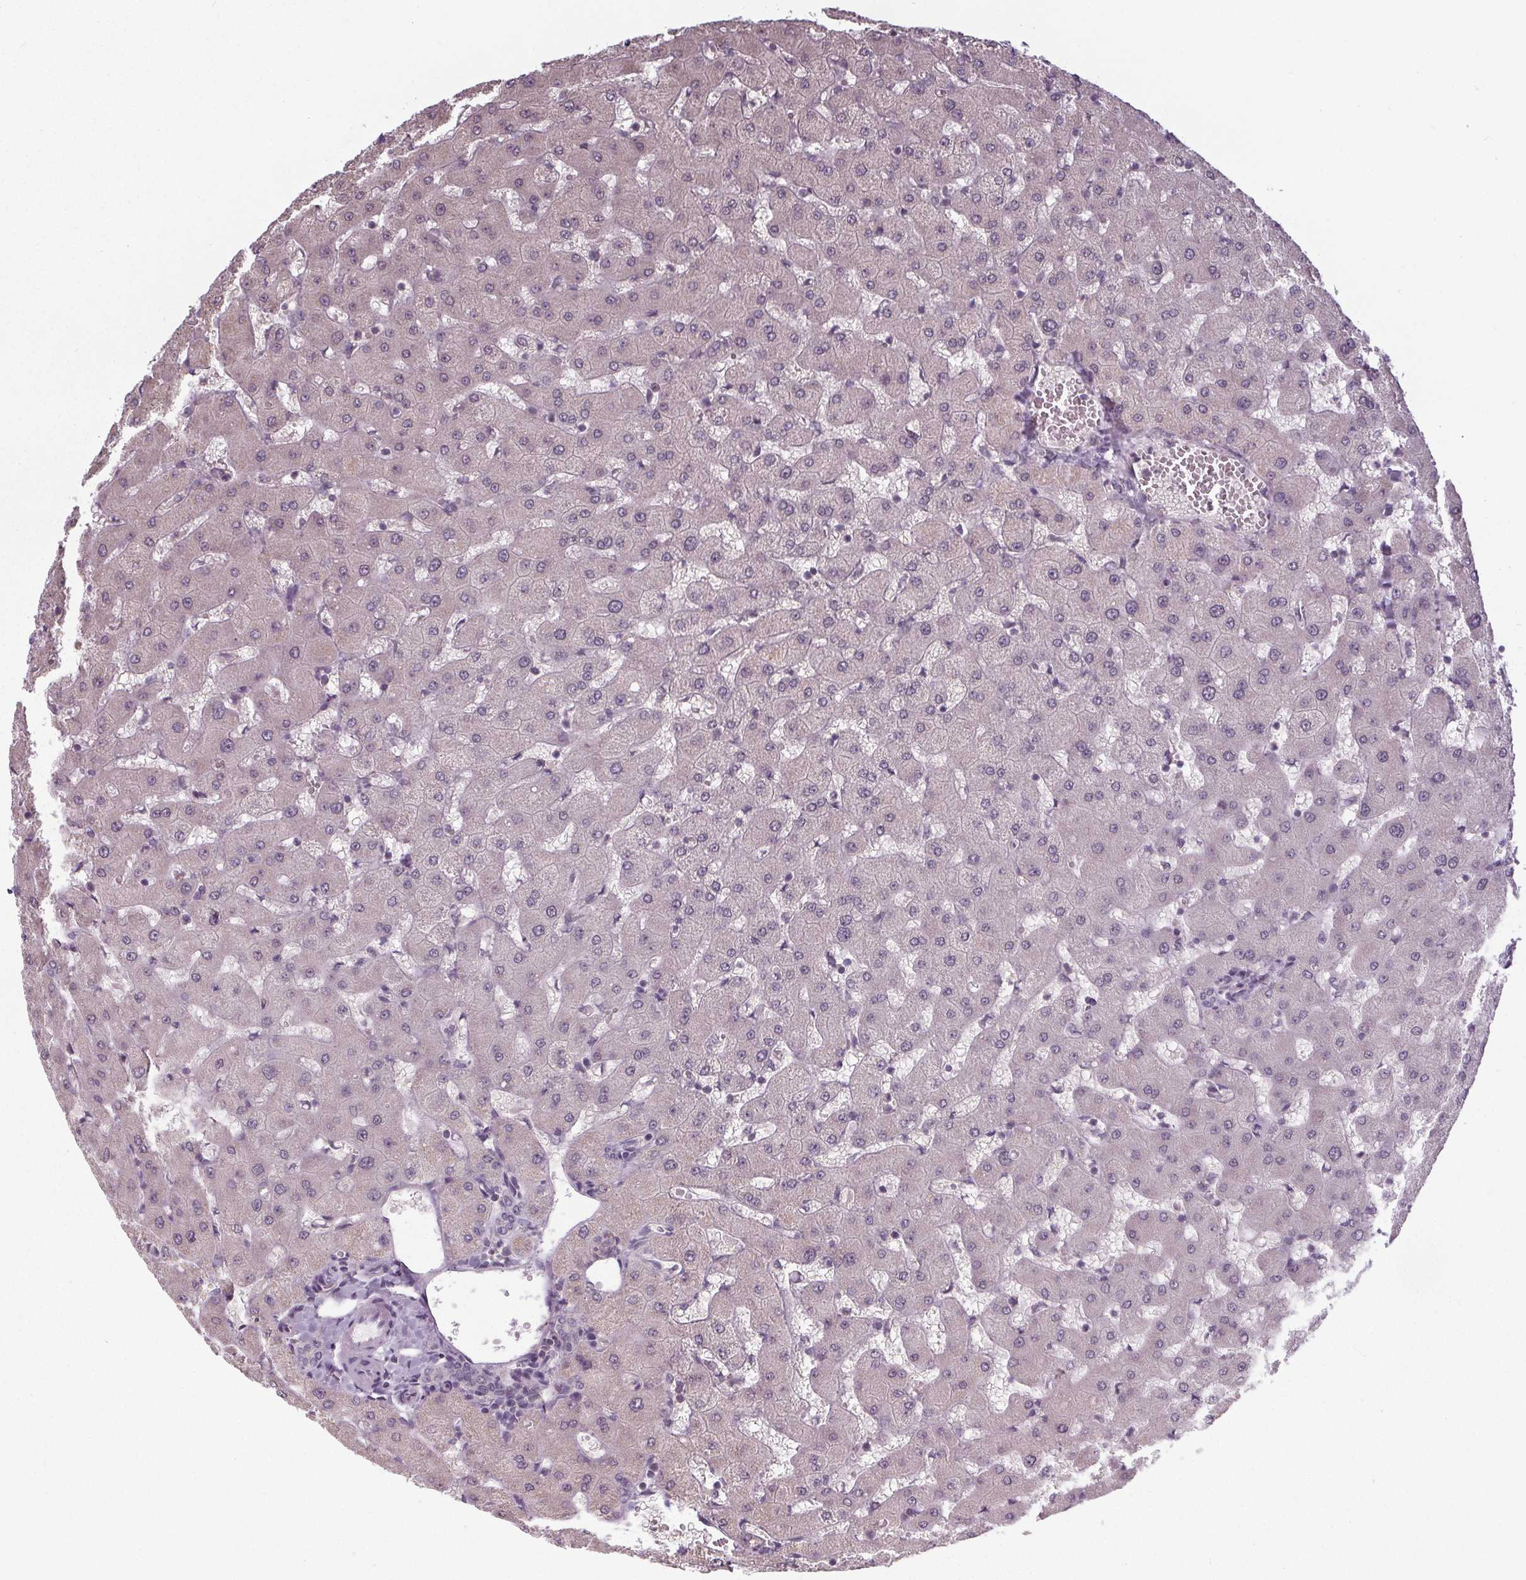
{"staining": {"intensity": "negative", "quantity": "none", "location": "none"}, "tissue": "liver", "cell_type": "Cholangiocytes", "image_type": "normal", "snomed": [{"axis": "morphology", "description": "Normal tissue, NOS"}, {"axis": "topography", "description": "Liver"}], "caption": "DAB immunohistochemical staining of normal liver demonstrates no significant staining in cholangiocytes. (Stains: DAB (3,3'-diaminobenzidine) immunohistochemistry (IHC) with hematoxylin counter stain, Microscopy: brightfield microscopy at high magnification).", "gene": "SLC26A2", "patient": {"sex": "female", "age": 63}}